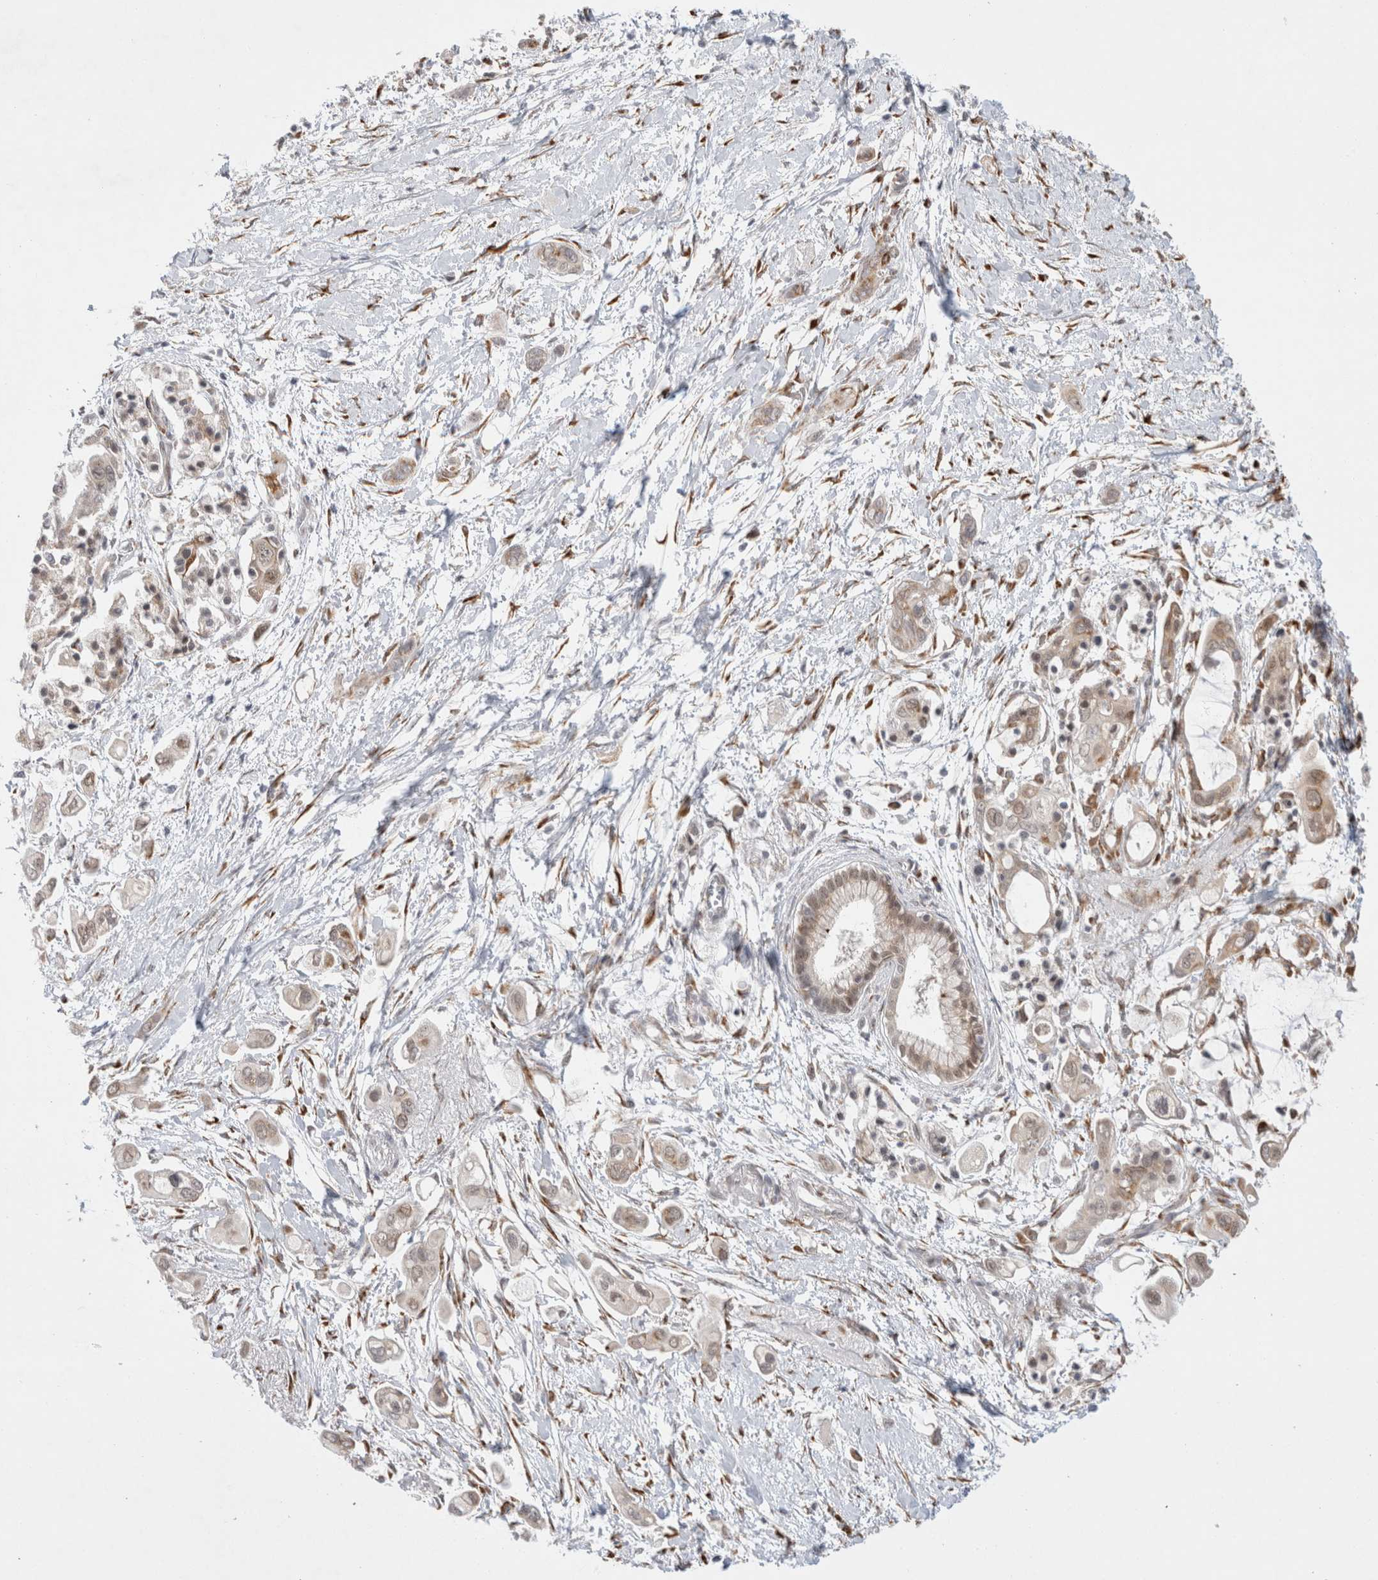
{"staining": {"intensity": "weak", "quantity": "<25%", "location": "cytoplasmic/membranous,nuclear"}, "tissue": "pancreatic cancer", "cell_type": "Tumor cells", "image_type": "cancer", "snomed": [{"axis": "morphology", "description": "Adenocarcinoma, NOS"}, {"axis": "topography", "description": "Pancreas"}], "caption": "Immunohistochemistry (IHC) micrograph of neoplastic tissue: adenocarcinoma (pancreatic) stained with DAB shows no significant protein expression in tumor cells.", "gene": "TRMT1L", "patient": {"sex": "male", "age": 59}}